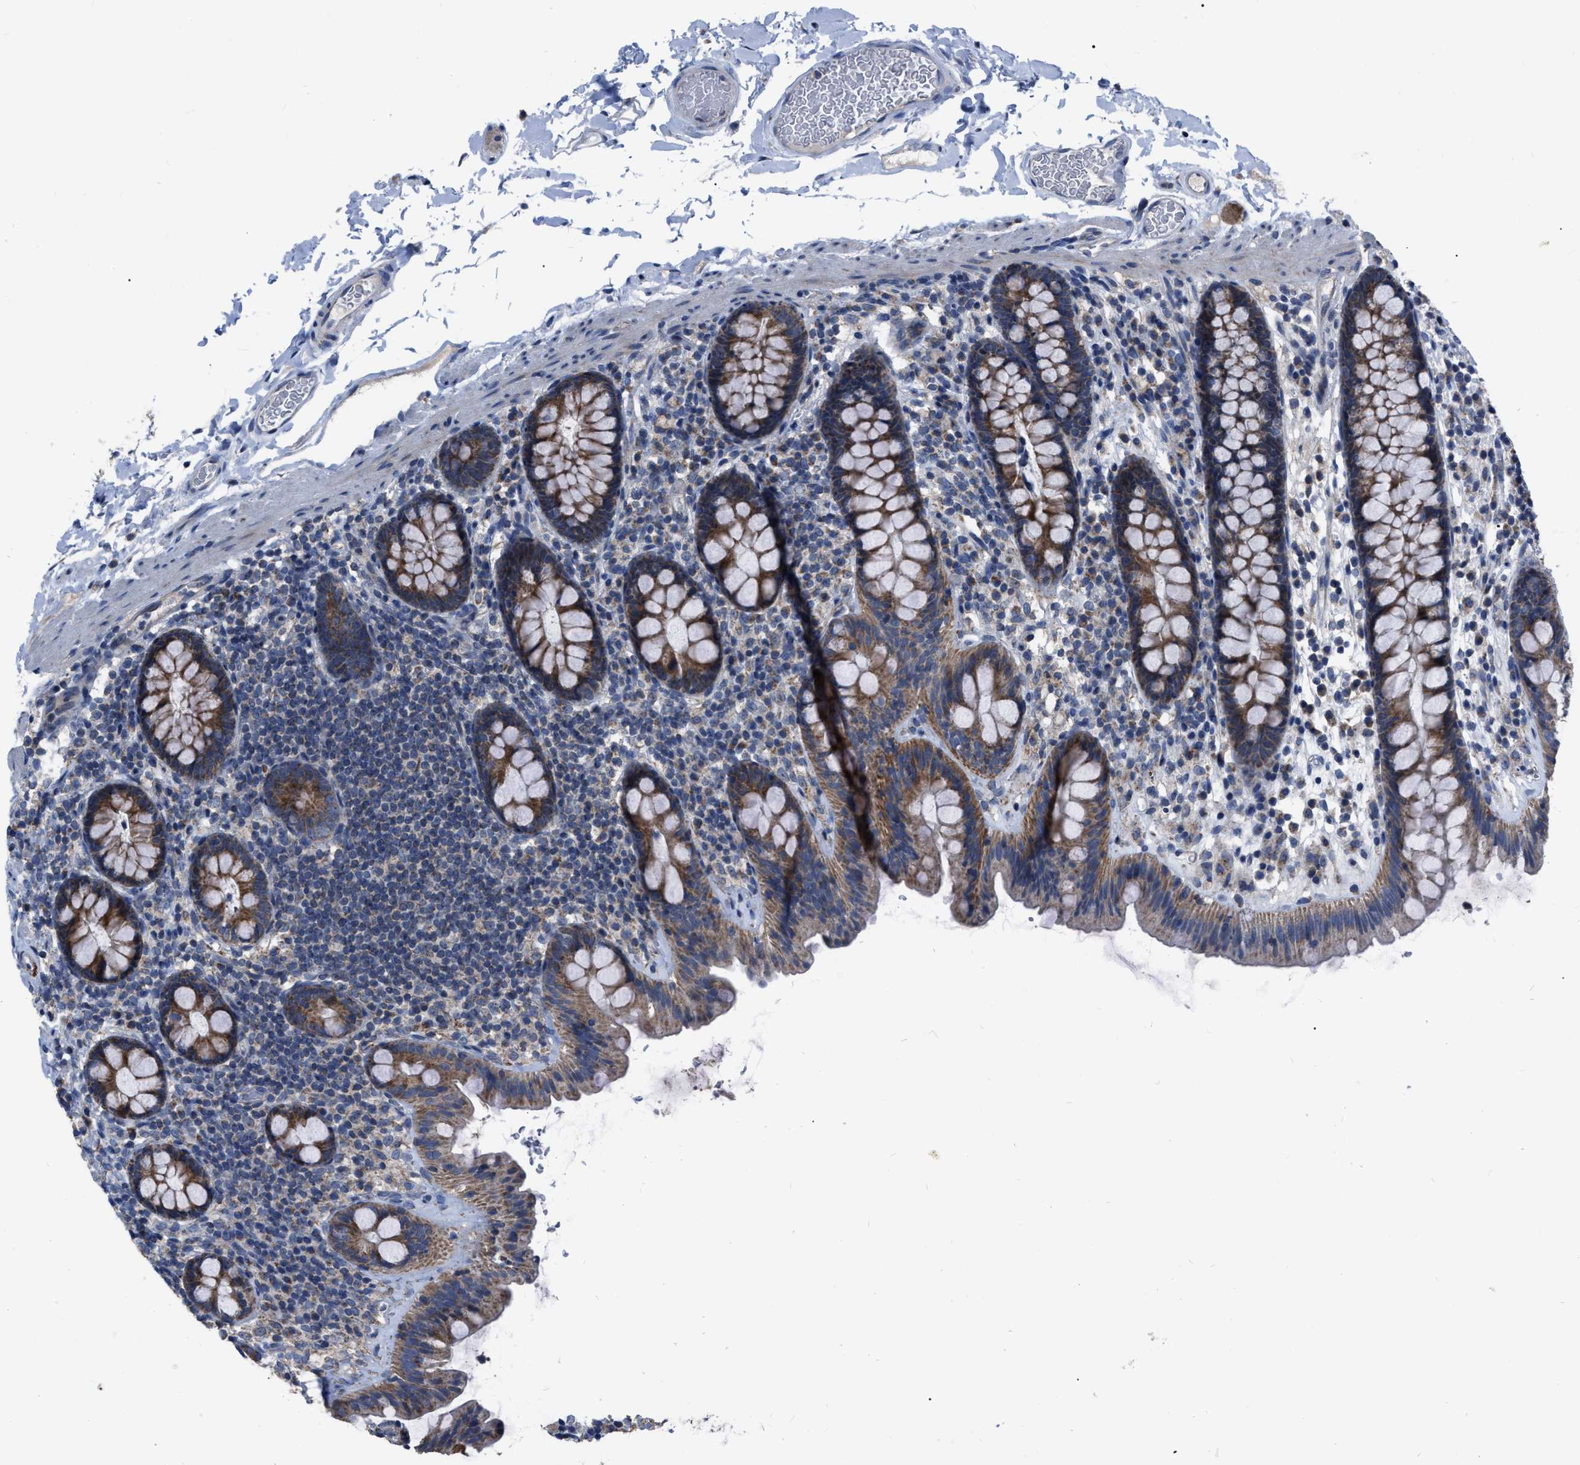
{"staining": {"intensity": "negative", "quantity": "none", "location": "none"}, "tissue": "colon", "cell_type": "Endothelial cells", "image_type": "normal", "snomed": [{"axis": "morphology", "description": "Normal tissue, NOS"}, {"axis": "topography", "description": "Colon"}], "caption": "Human colon stained for a protein using immunohistochemistry shows no expression in endothelial cells.", "gene": "DDX56", "patient": {"sex": "female", "age": 80}}